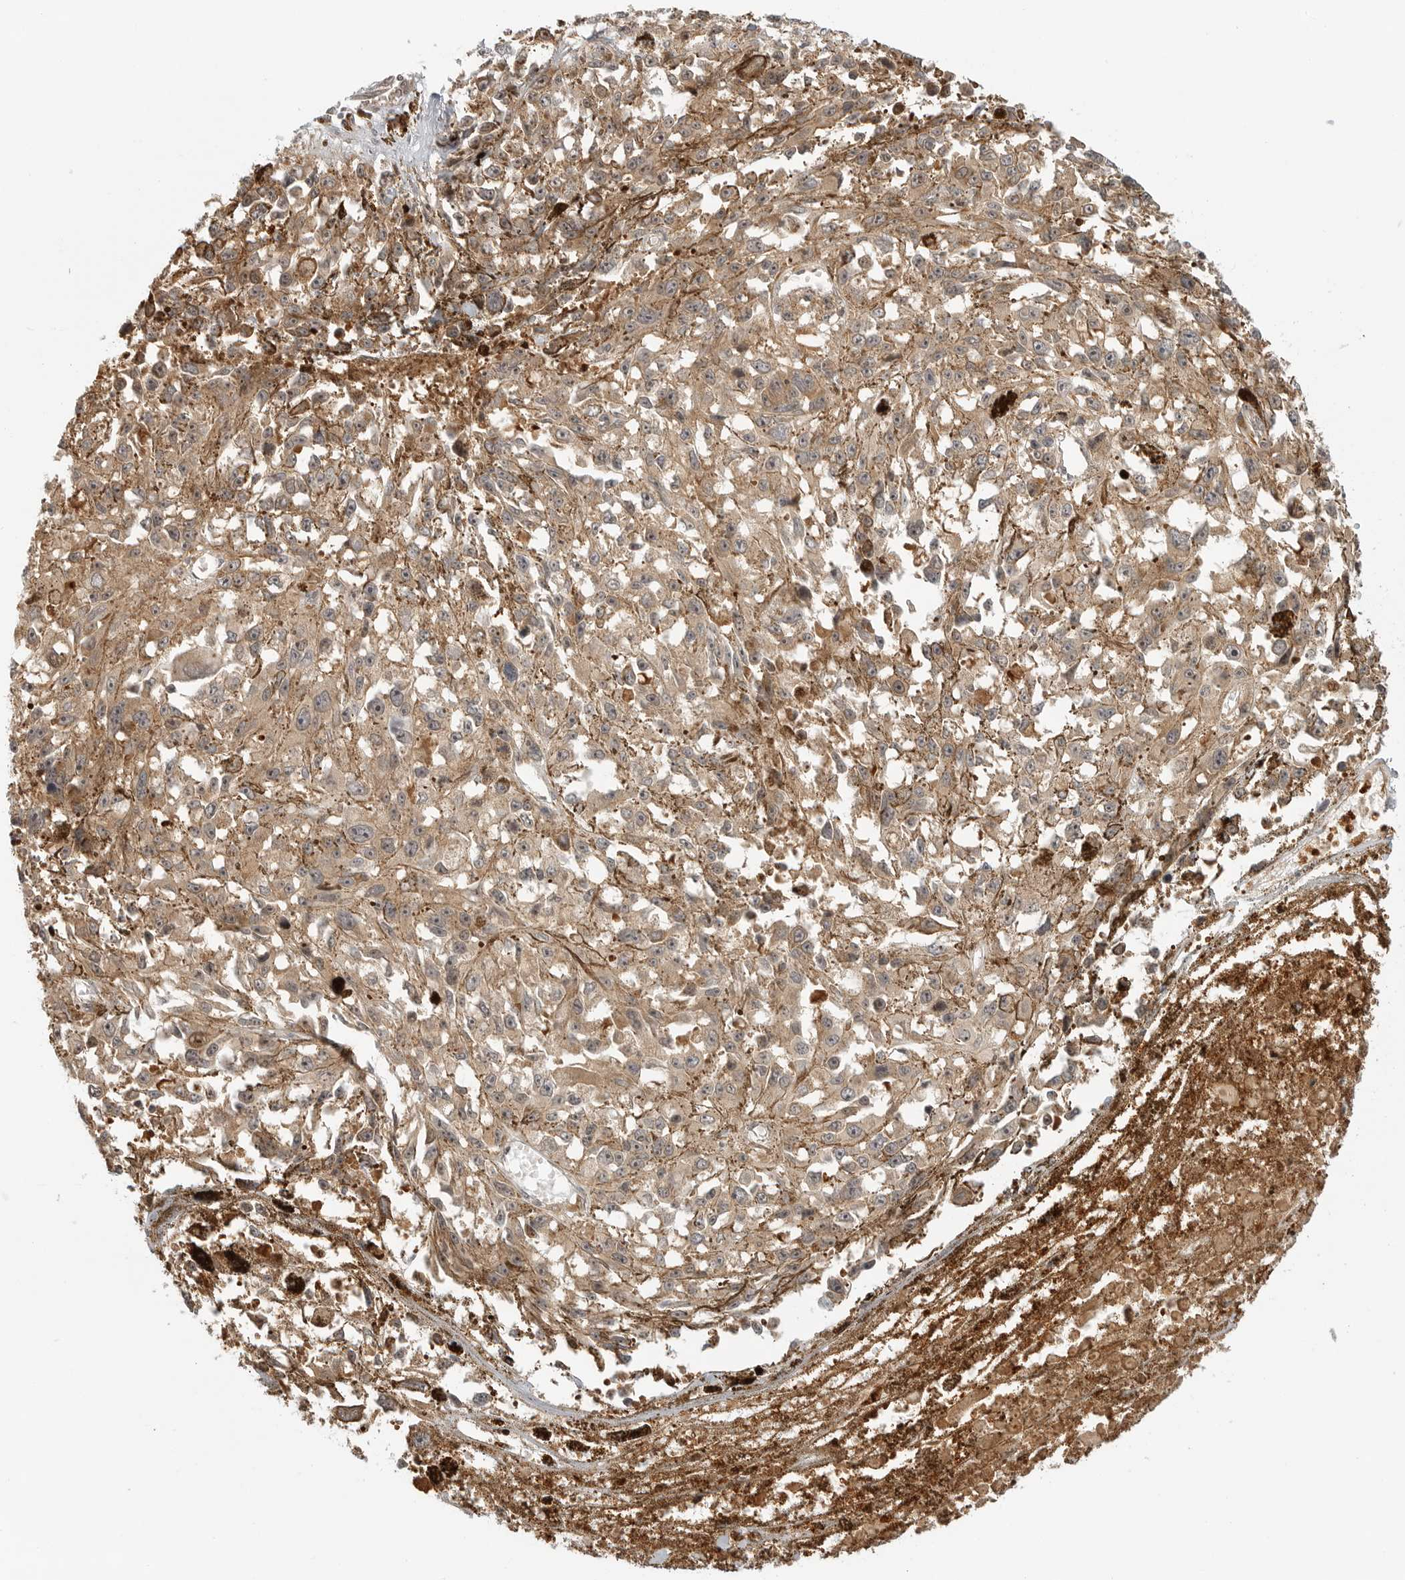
{"staining": {"intensity": "weak", "quantity": ">75%", "location": "cytoplasmic/membranous,nuclear"}, "tissue": "melanoma", "cell_type": "Tumor cells", "image_type": "cancer", "snomed": [{"axis": "morphology", "description": "Malignant melanoma, Metastatic site"}, {"axis": "topography", "description": "Lymph node"}], "caption": "High-magnification brightfield microscopy of malignant melanoma (metastatic site) stained with DAB (brown) and counterstained with hematoxylin (blue). tumor cells exhibit weak cytoplasmic/membranous and nuclear staining is seen in approximately>75% of cells. (brown staining indicates protein expression, while blue staining denotes nuclei).", "gene": "DSCC1", "patient": {"sex": "male", "age": 59}}